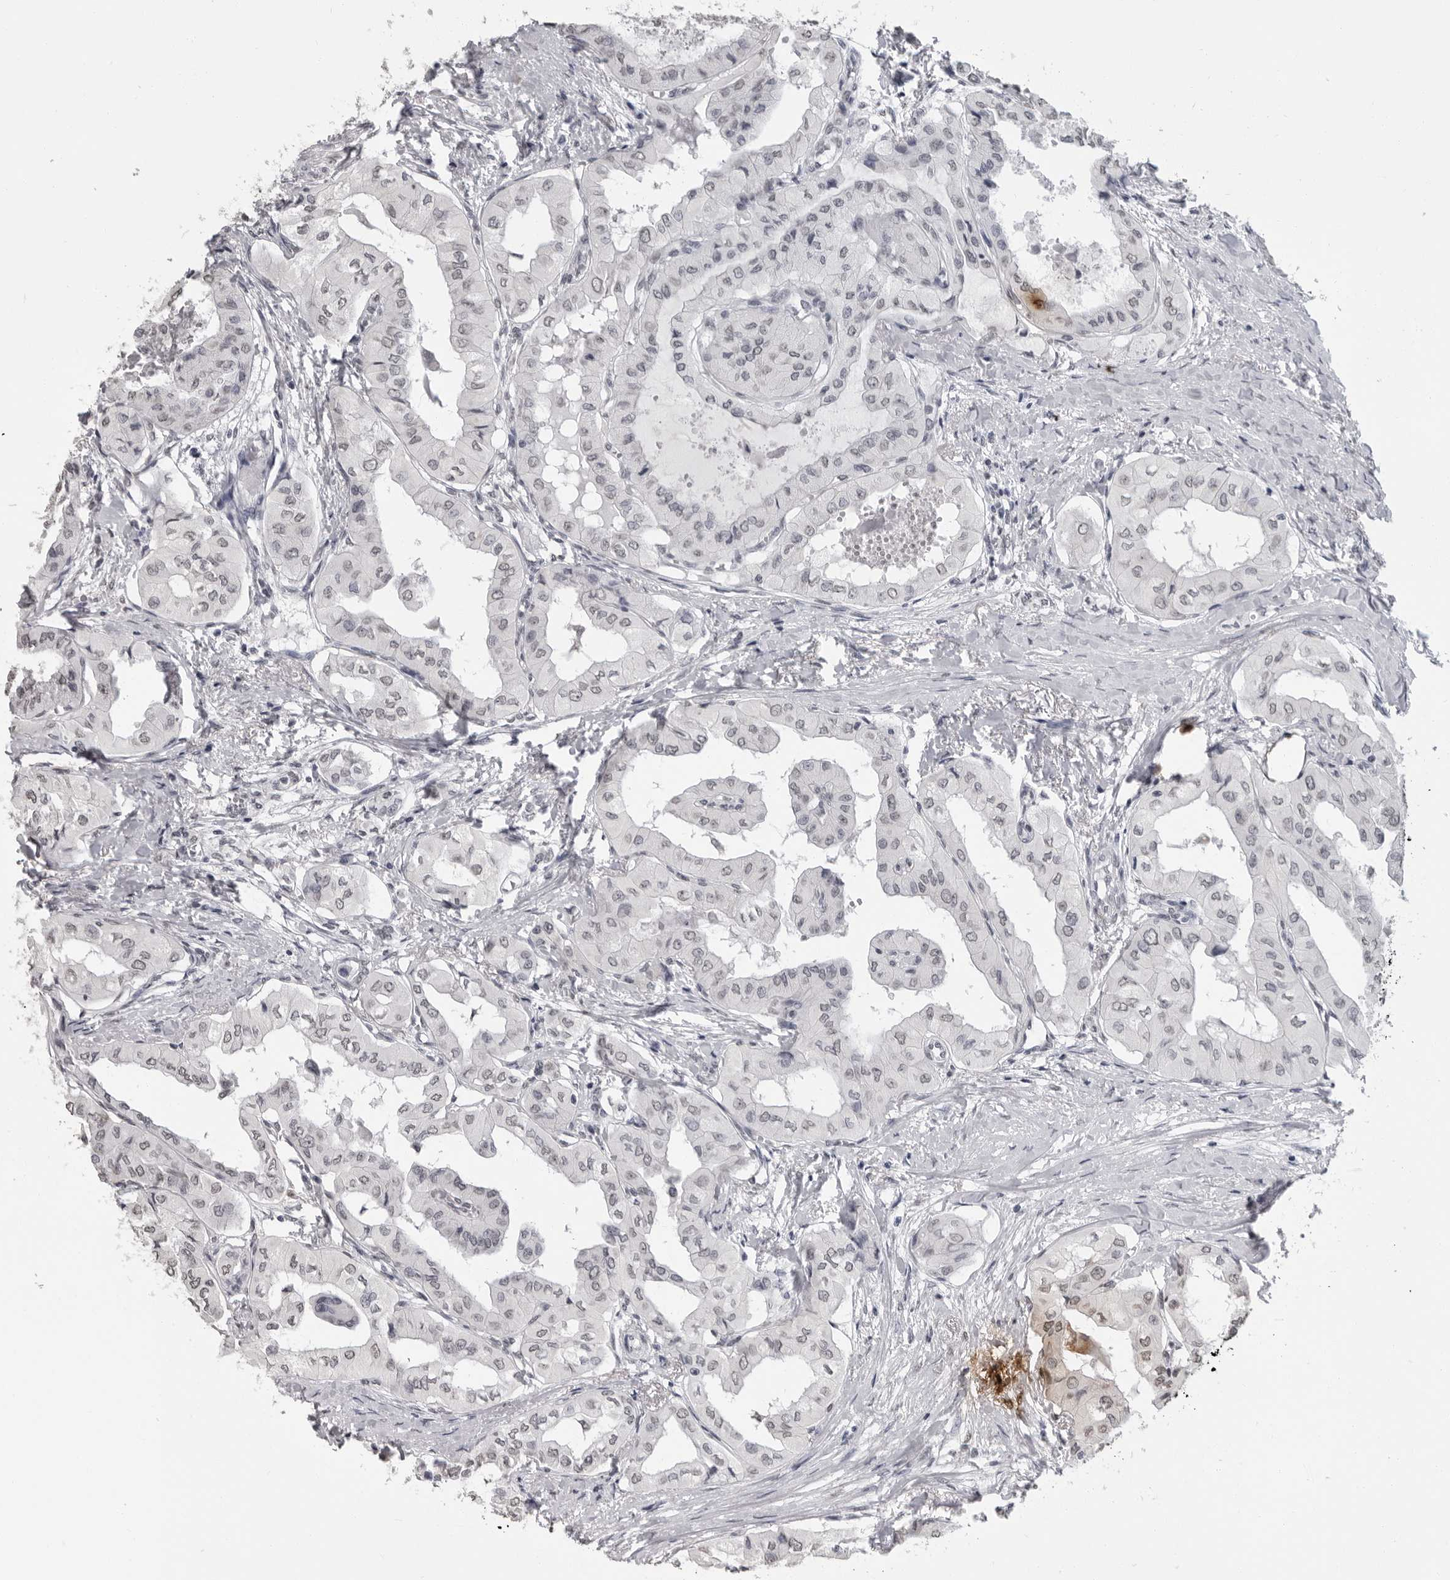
{"staining": {"intensity": "weak", "quantity": "<25%", "location": "nuclear"}, "tissue": "thyroid cancer", "cell_type": "Tumor cells", "image_type": "cancer", "snomed": [{"axis": "morphology", "description": "Papillary adenocarcinoma, NOS"}, {"axis": "topography", "description": "Thyroid gland"}], "caption": "Immunohistochemistry micrograph of thyroid cancer (papillary adenocarcinoma) stained for a protein (brown), which shows no staining in tumor cells.", "gene": "HEPACAM", "patient": {"sex": "female", "age": 59}}